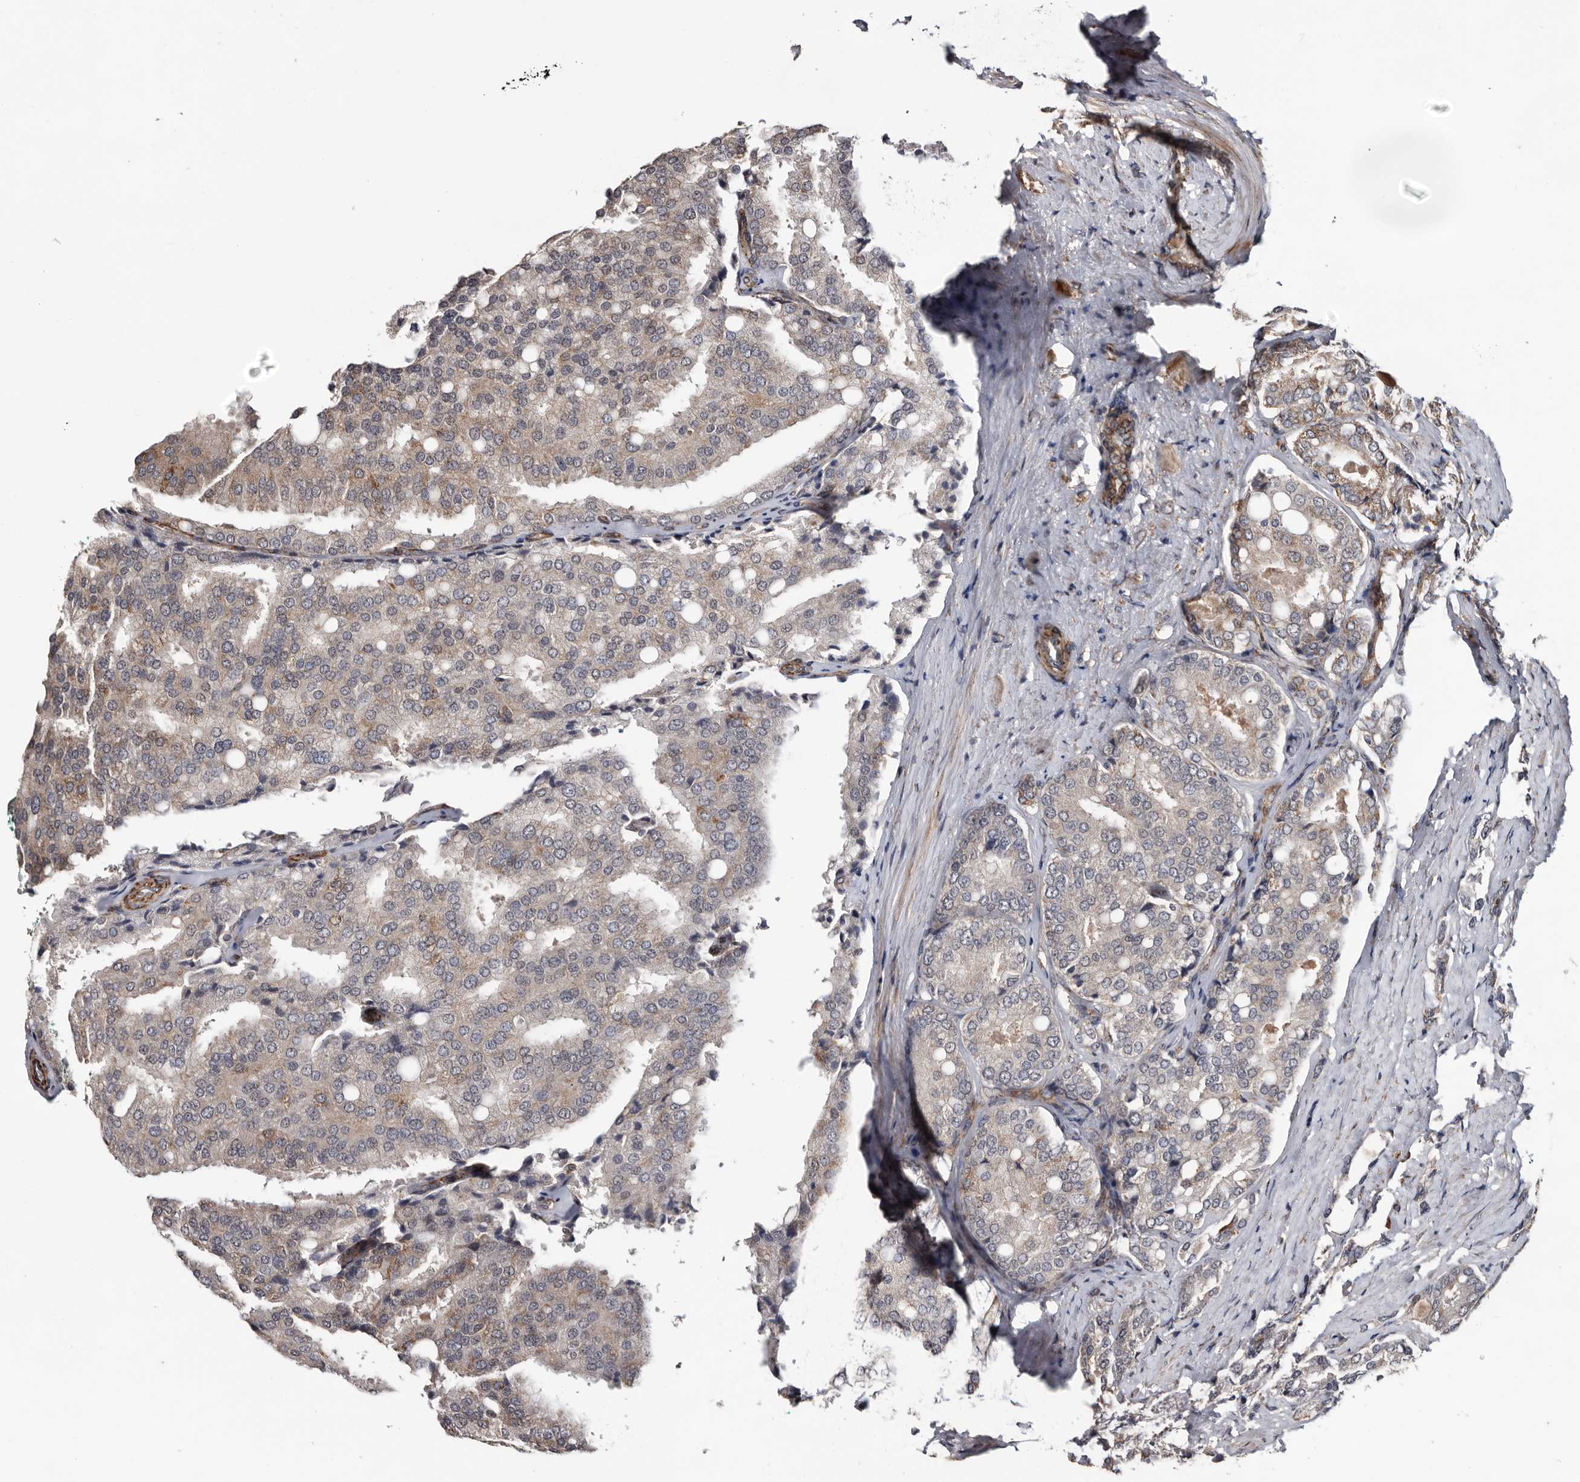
{"staining": {"intensity": "weak", "quantity": "<25%", "location": "cytoplasmic/membranous"}, "tissue": "prostate cancer", "cell_type": "Tumor cells", "image_type": "cancer", "snomed": [{"axis": "morphology", "description": "Adenocarcinoma, High grade"}, {"axis": "topography", "description": "Prostate"}], "caption": "Human prostate cancer stained for a protein using IHC reveals no positivity in tumor cells.", "gene": "ARMCX2", "patient": {"sex": "male", "age": 50}}